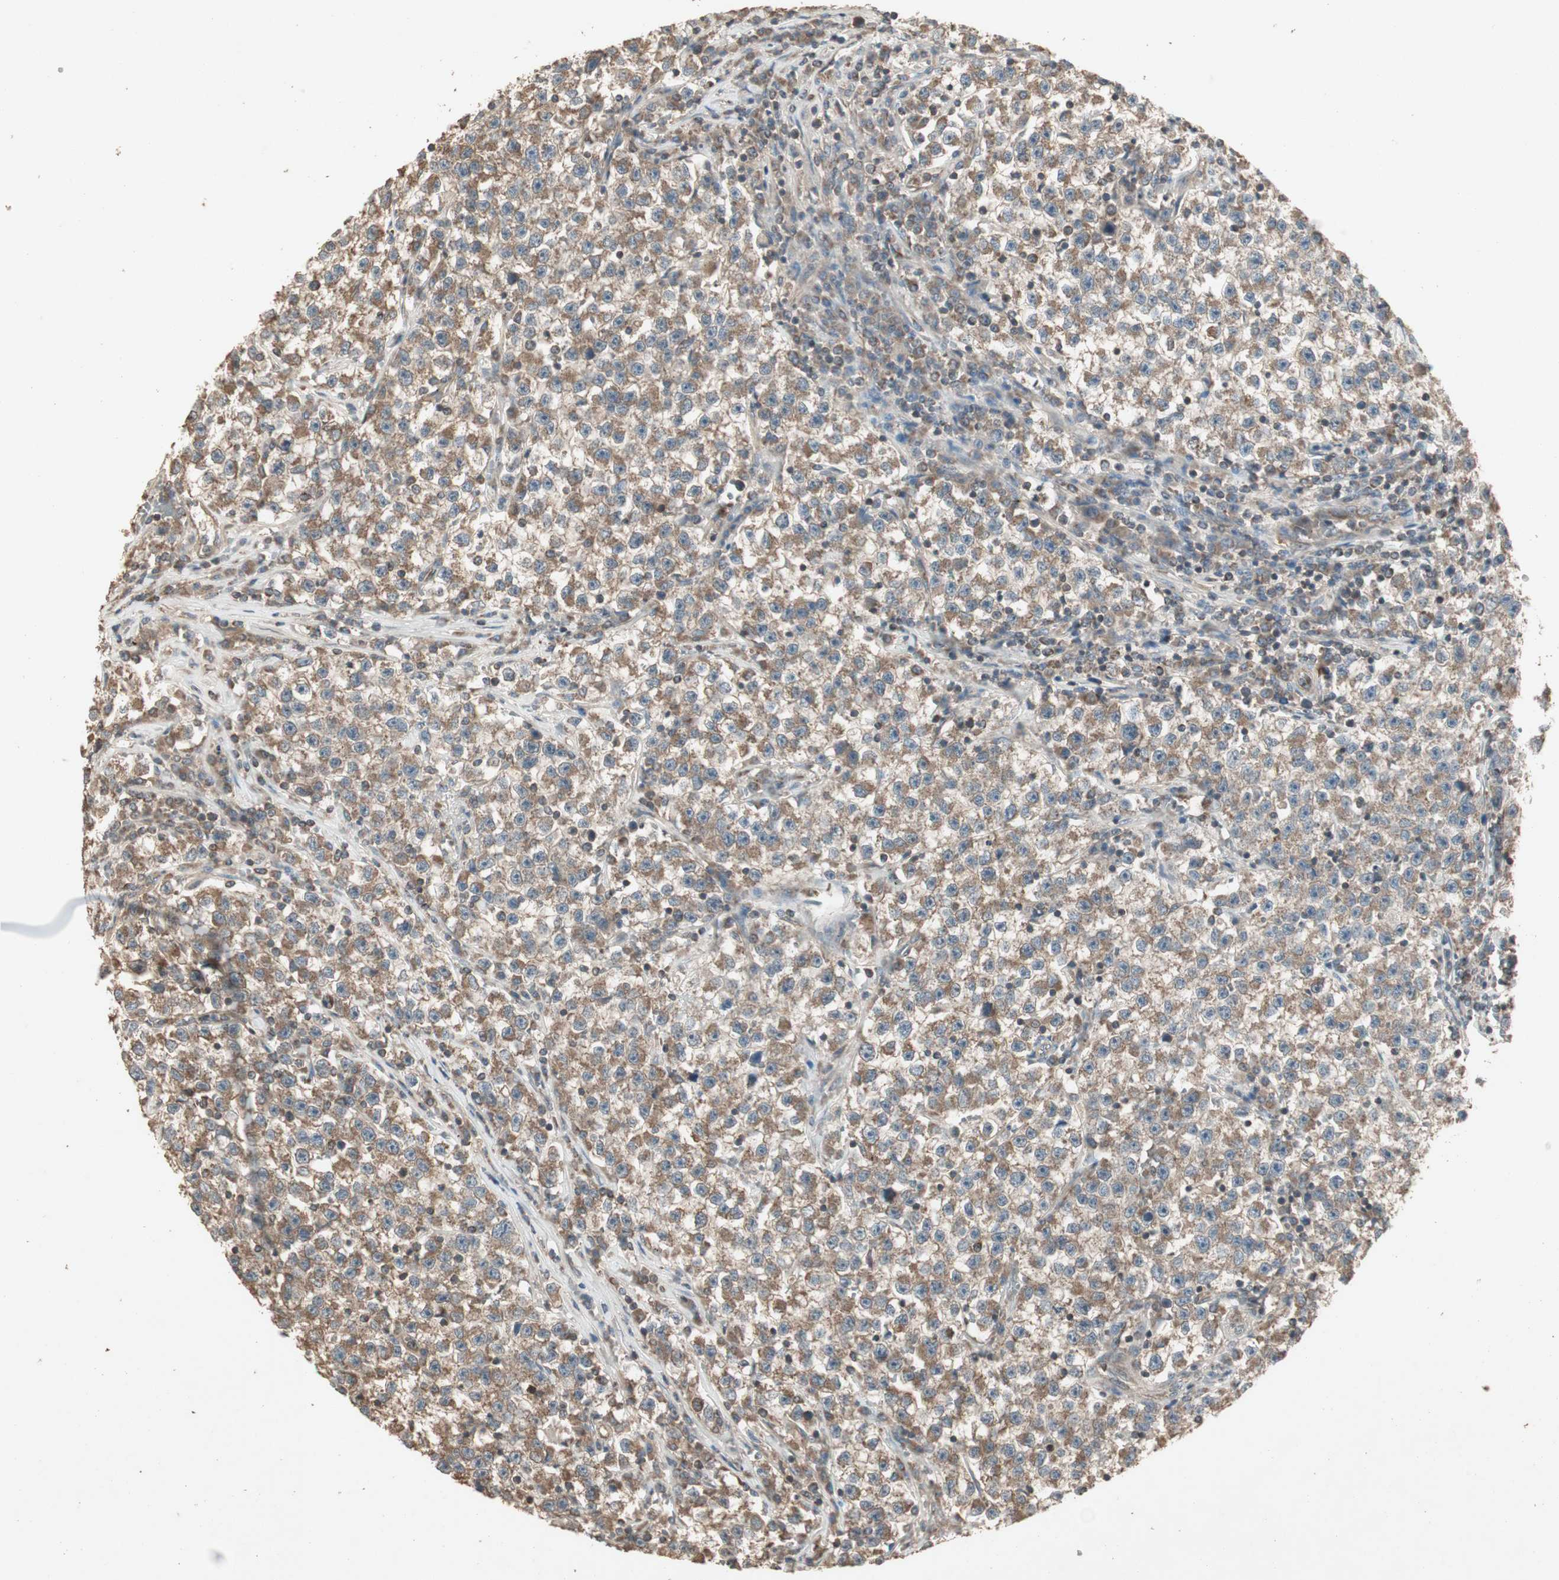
{"staining": {"intensity": "moderate", "quantity": ">75%", "location": "cytoplasmic/membranous"}, "tissue": "testis cancer", "cell_type": "Tumor cells", "image_type": "cancer", "snomed": [{"axis": "morphology", "description": "Seminoma, NOS"}, {"axis": "topography", "description": "Testis"}], "caption": "Tumor cells show moderate cytoplasmic/membranous staining in about >75% of cells in seminoma (testis).", "gene": "UBAC1", "patient": {"sex": "male", "age": 22}}